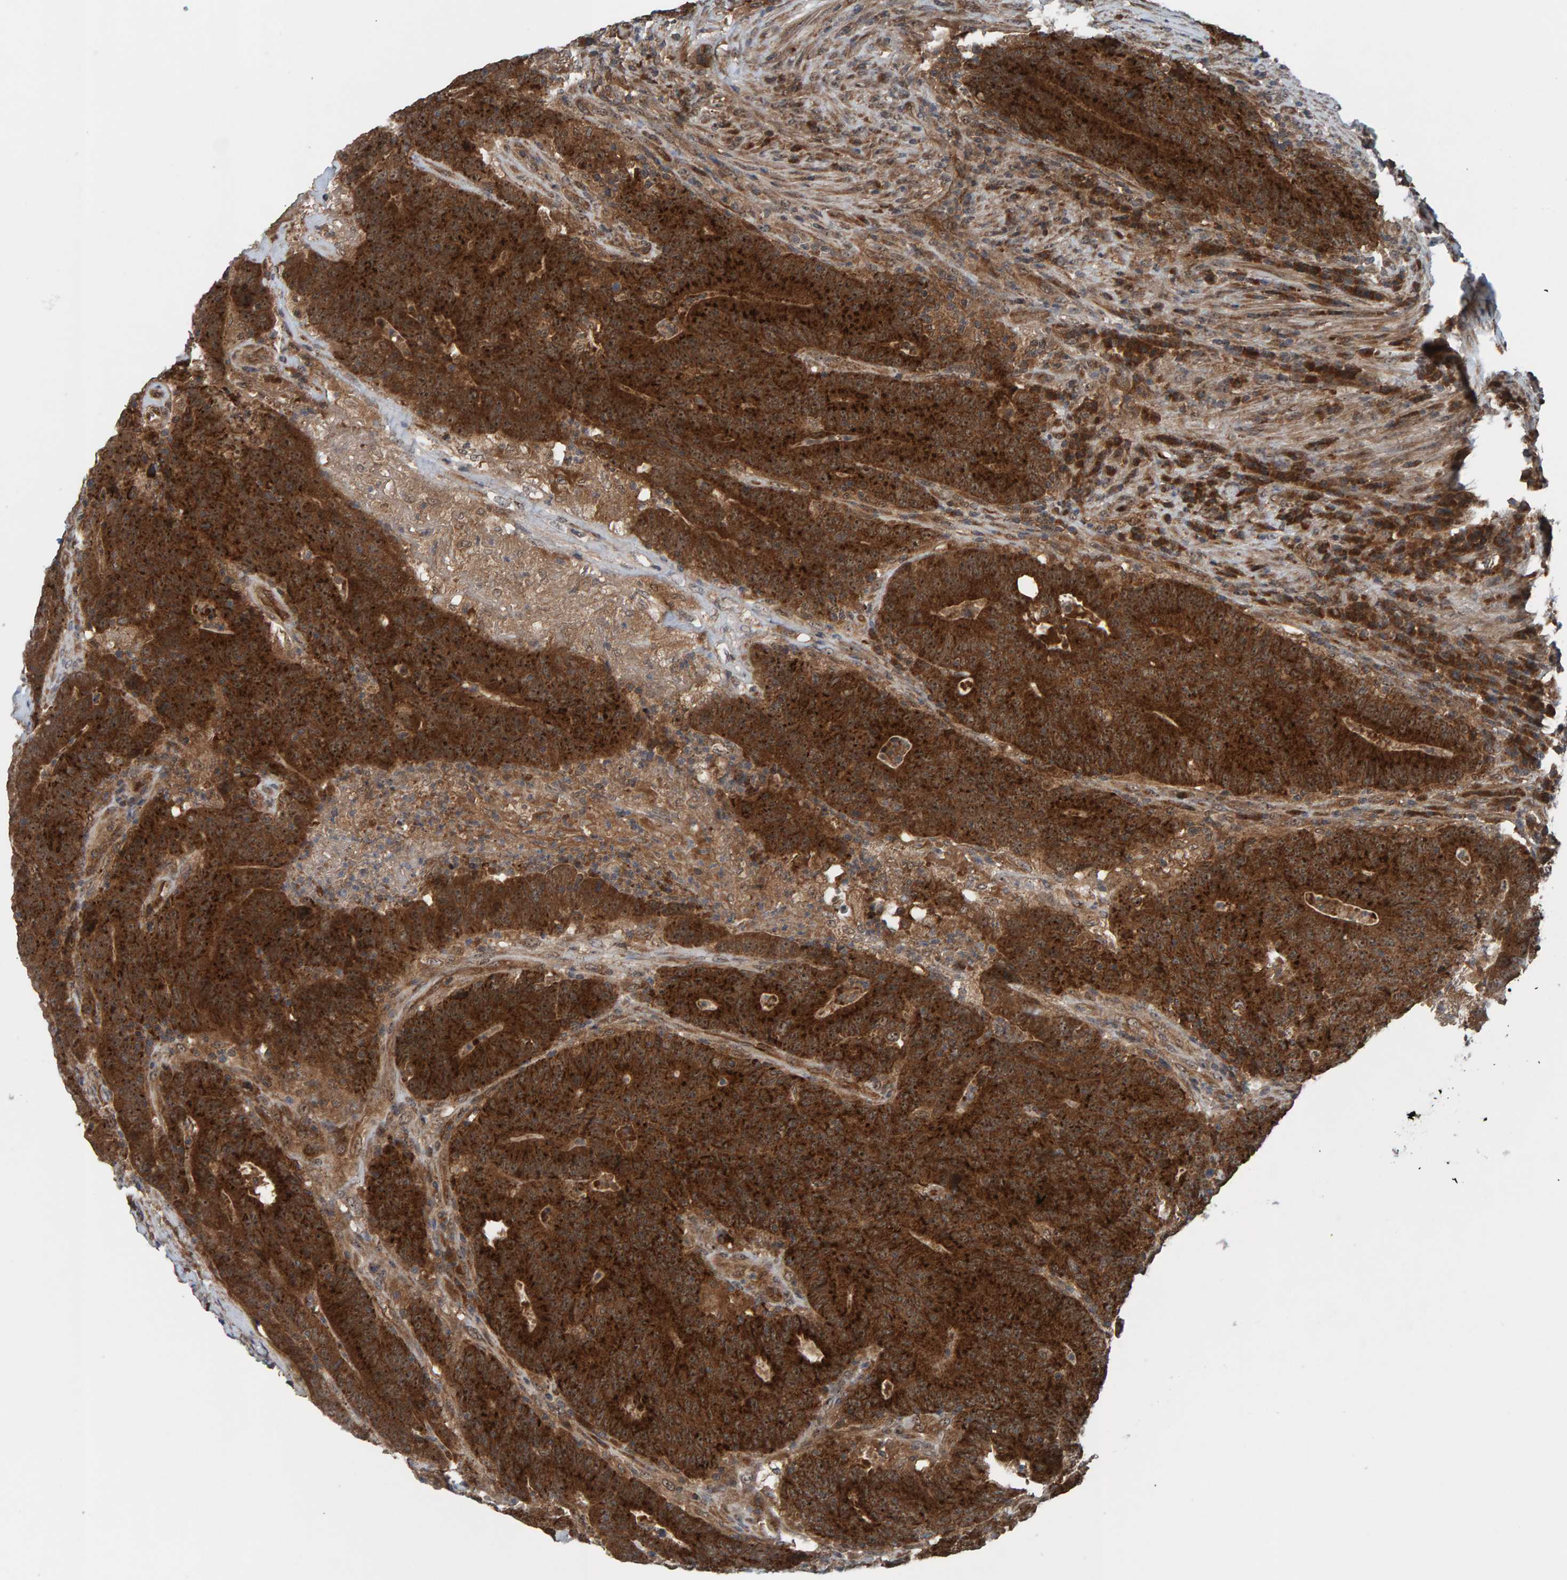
{"staining": {"intensity": "strong", "quantity": ">75%", "location": "cytoplasmic/membranous"}, "tissue": "colorectal cancer", "cell_type": "Tumor cells", "image_type": "cancer", "snomed": [{"axis": "morphology", "description": "Normal tissue, NOS"}, {"axis": "morphology", "description": "Adenocarcinoma, NOS"}, {"axis": "topography", "description": "Colon"}], "caption": "Tumor cells display strong cytoplasmic/membranous staining in about >75% of cells in colorectal cancer (adenocarcinoma).", "gene": "CUEDC1", "patient": {"sex": "female", "age": 75}}